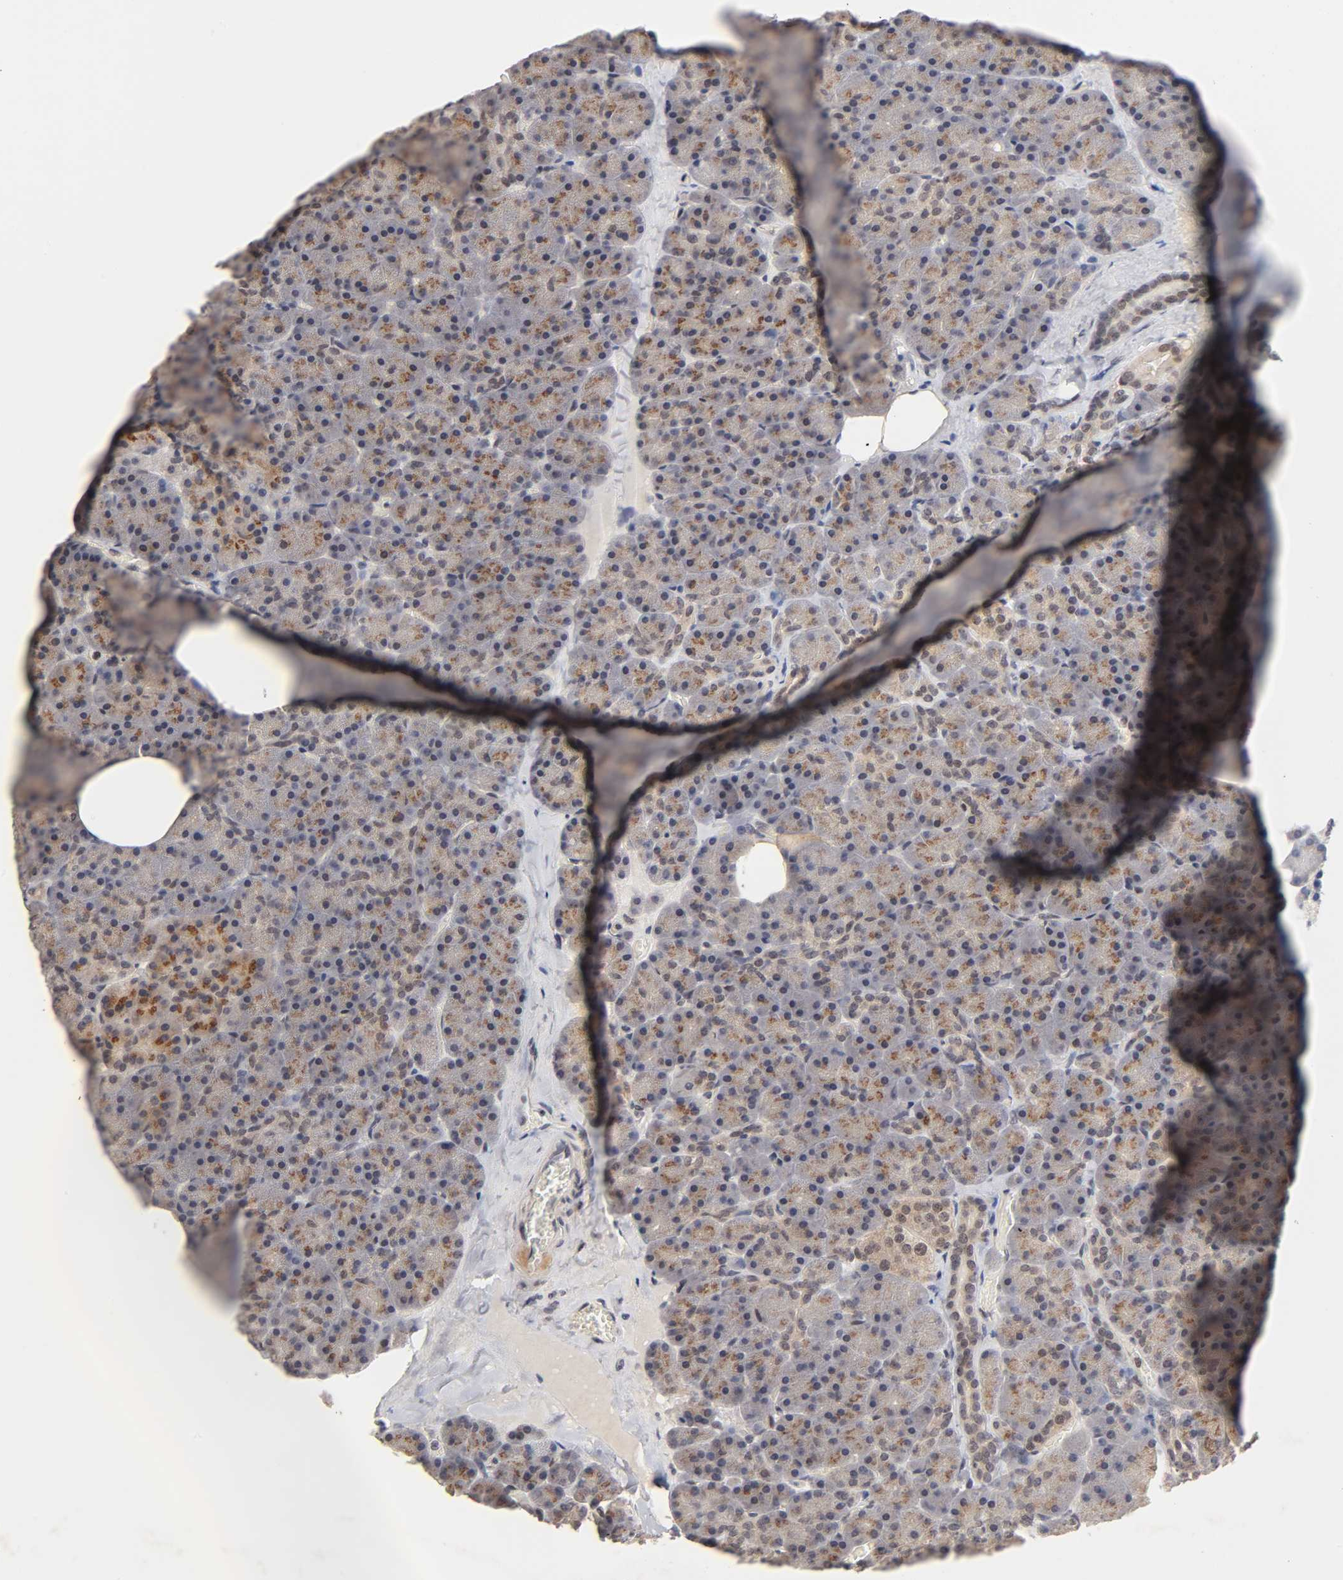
{"staining": {"intensity": "moderate", "quantity": ">75%", "location": "cytoplasmic/membranous,nuclear"}, "tissue": "pancreas", "cell_type": "Exocrine glandular cells", "image_type": "normal", "snomed": [{"axis": "morphology", "description": "Normal tissue, NOS"}, {"axis": "topography", "description": "Pancreas"}], "caption": "Benign pancreas reveals moderate cytoplasmic/membranous,nuclear expression in approximately >75% of exocrine glandular cells.", "gene": "EP300", "patient": {"sex": "female", "age": 35}}